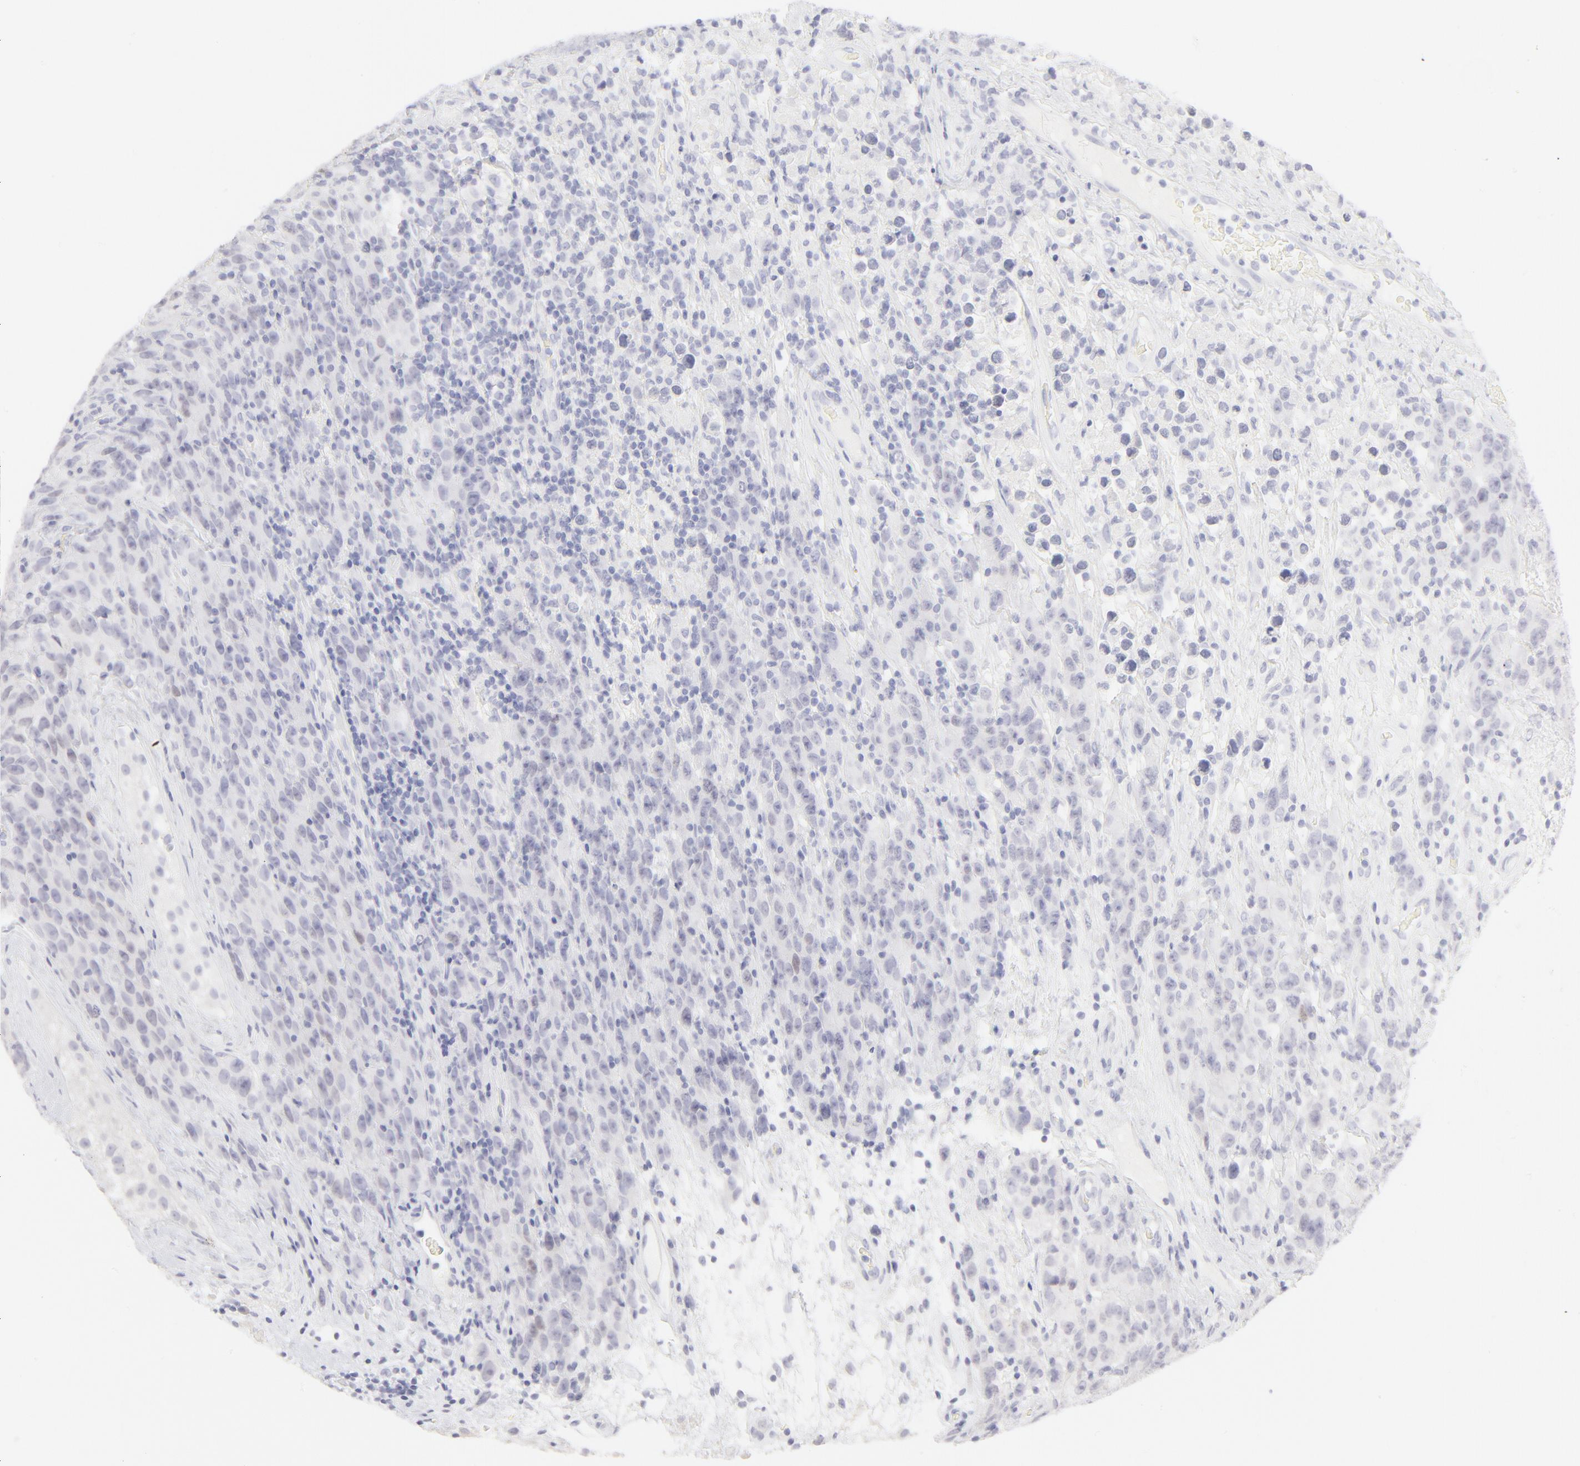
{"staining": {"intensity": "negative", "quantity": "none", "location": "none"}, "tissue": "testis cancer", "cell_type": "Tumor cells", "image_type": "cancer", "snomed": [{"axis": "morphology", "description": "Seminoma, NOS"}, {"axis": "topography", "description": "Testis"}], "caption": "A micrograph of human testis cancer is negative for staining in tumor cells.", "gene": "ELF3", "patient": {"sex": "male", "age": 52}}